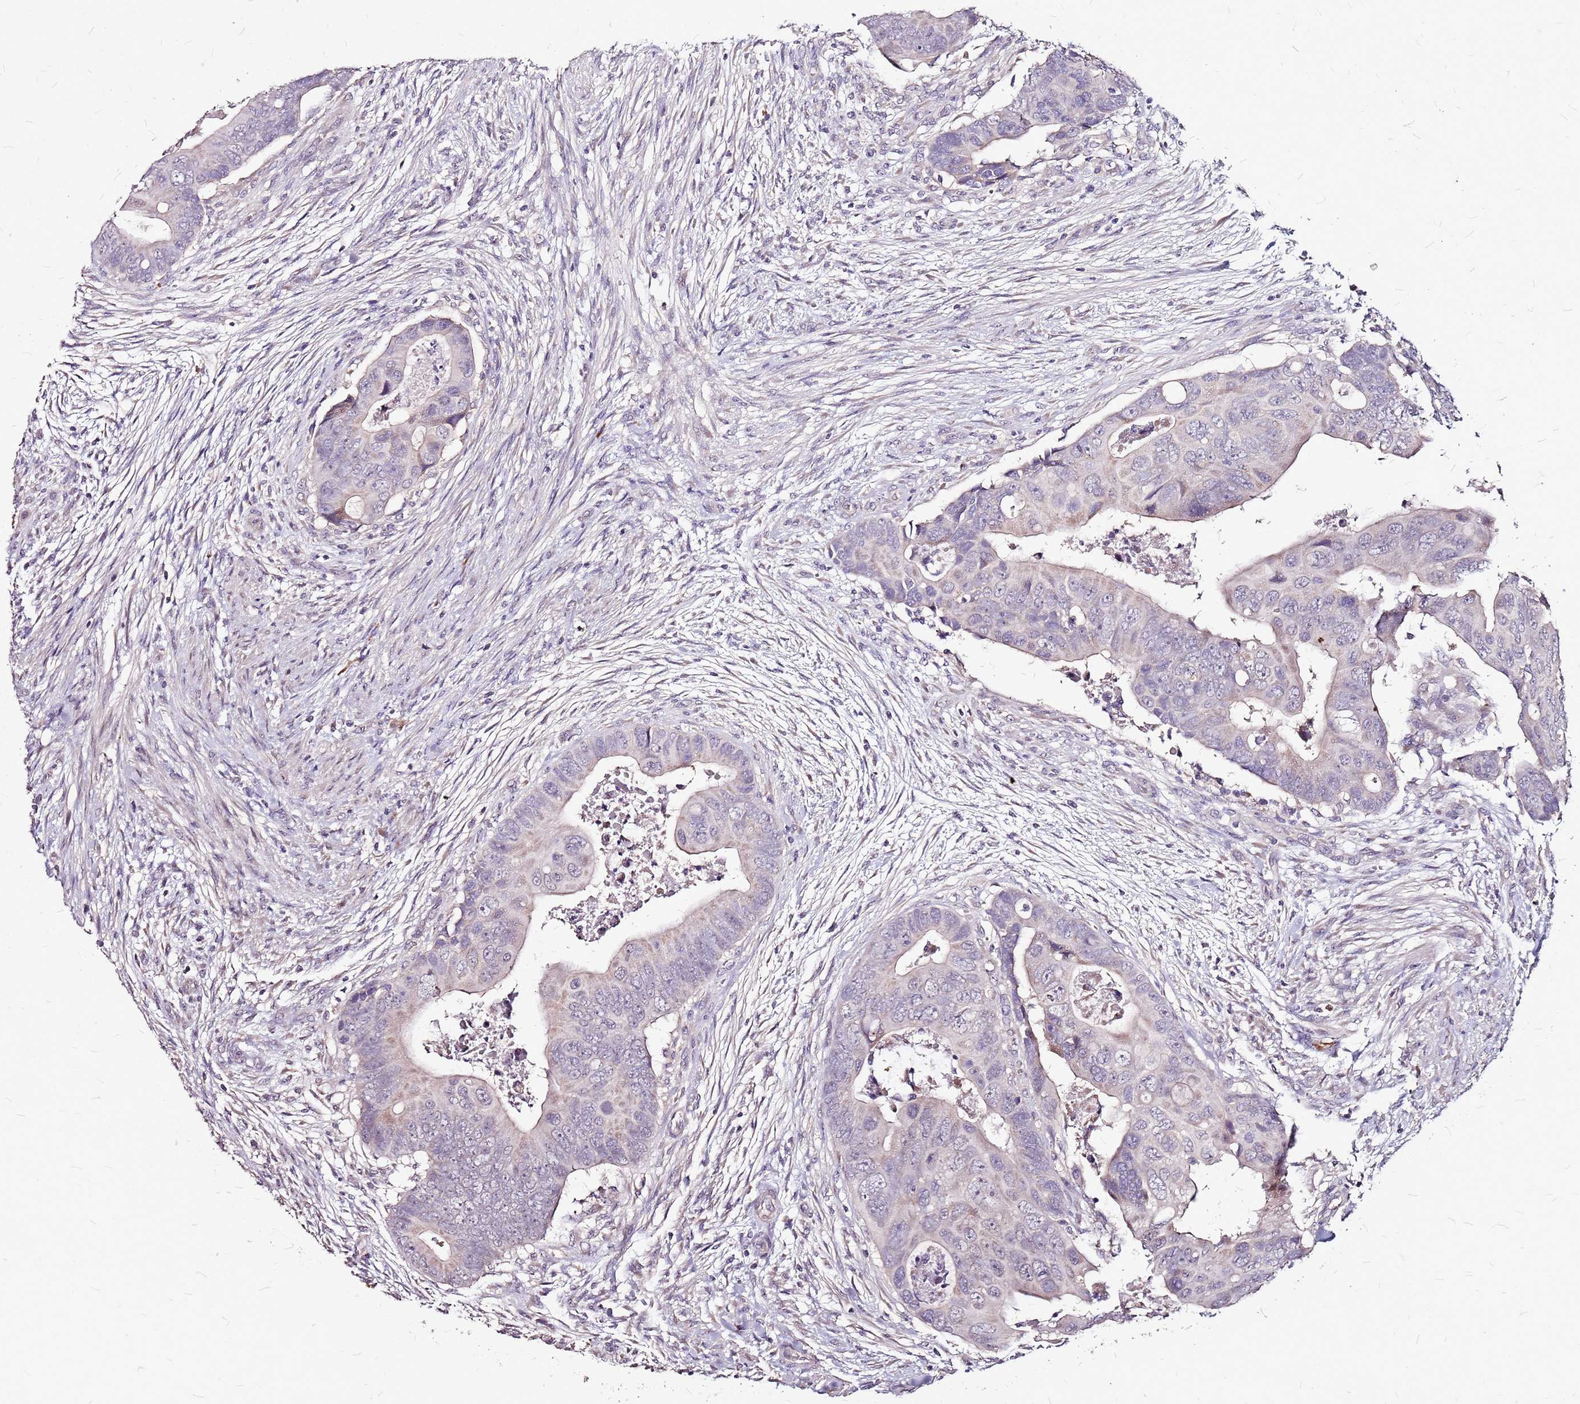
{"staining": {"intensity": "weak", "quantity": "<25%", "location": "cytoplasmic/membranous"}, "tissue": "colorectal cancer", "cell_type": "Tumor cells", "image_type": "cancer", "snomed": [{"axis": "morphology", "description": "Adenocarcinoma, NOS"}, {"axis": "topography", "description": "Rectum"}], "caption": "This is a photomicrograph of immunohistochemistry staining of colorectal adenocarcinoma, which shows no staining in tumor cells.", "gene": "DCDC2C", "patient": {"sex": "female", "age": 78}}